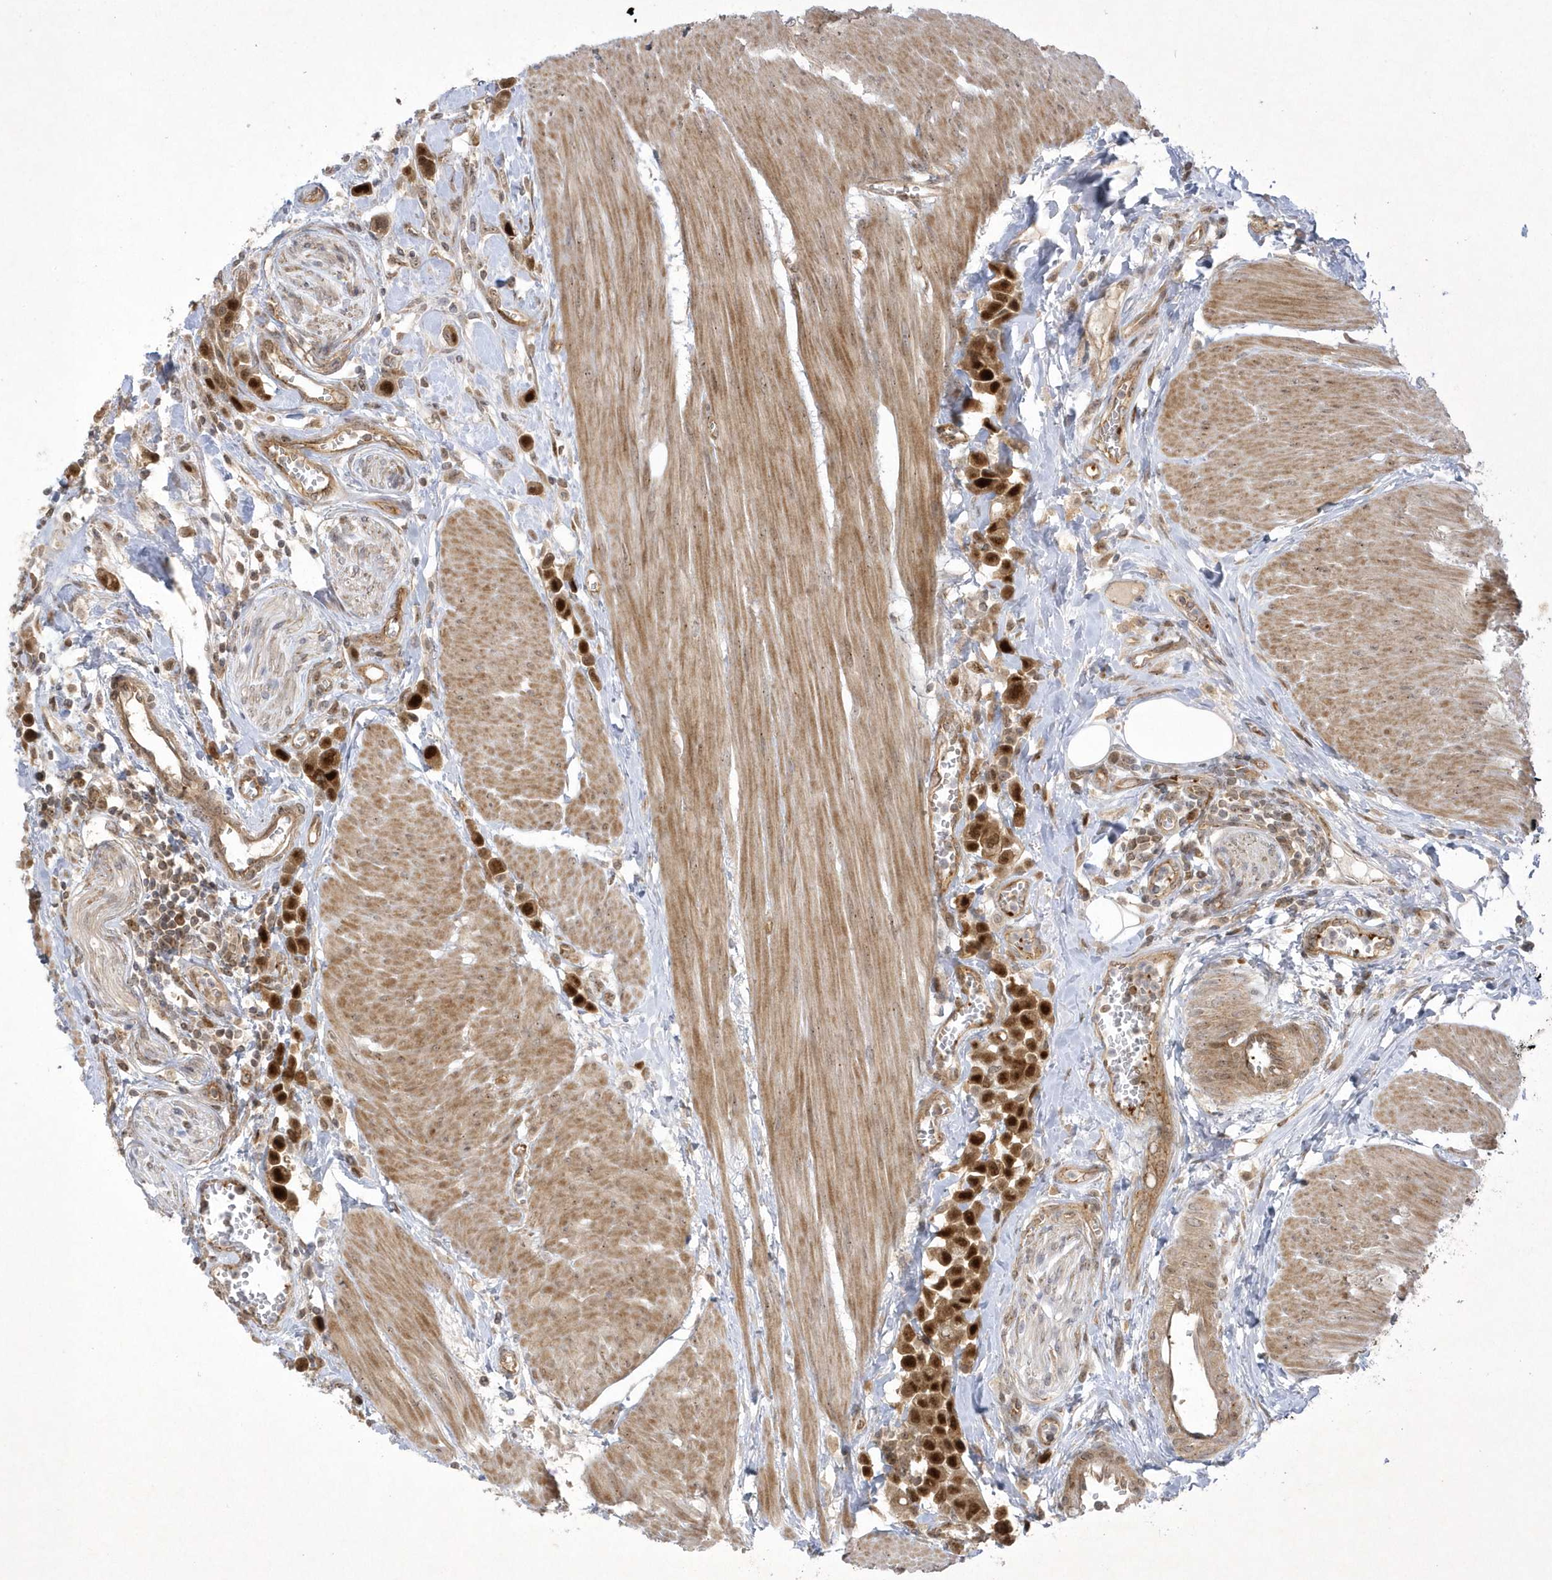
{"staining": {"intensity": "strong", "quantity": ">75%", "location": "cytoplasmic/membranous,nuclear"}, "tissue": "urothelial cancer", "cell_type": "Tumor cells", "image_type": "cancer", "snomed": [{"axis": "morphology", "description": "Urothelial carcinoma, High grade"}, {"axis": "topography", "description": "Urinary bladder"}], "caption": "The immunohistochemical stain labels strong cytoplasmic/membranous and nuclear expression in tumor cells of urothelial cancer tissue.", "gene": "NAF1", "patient": {"sex": "male", "age": 50}}